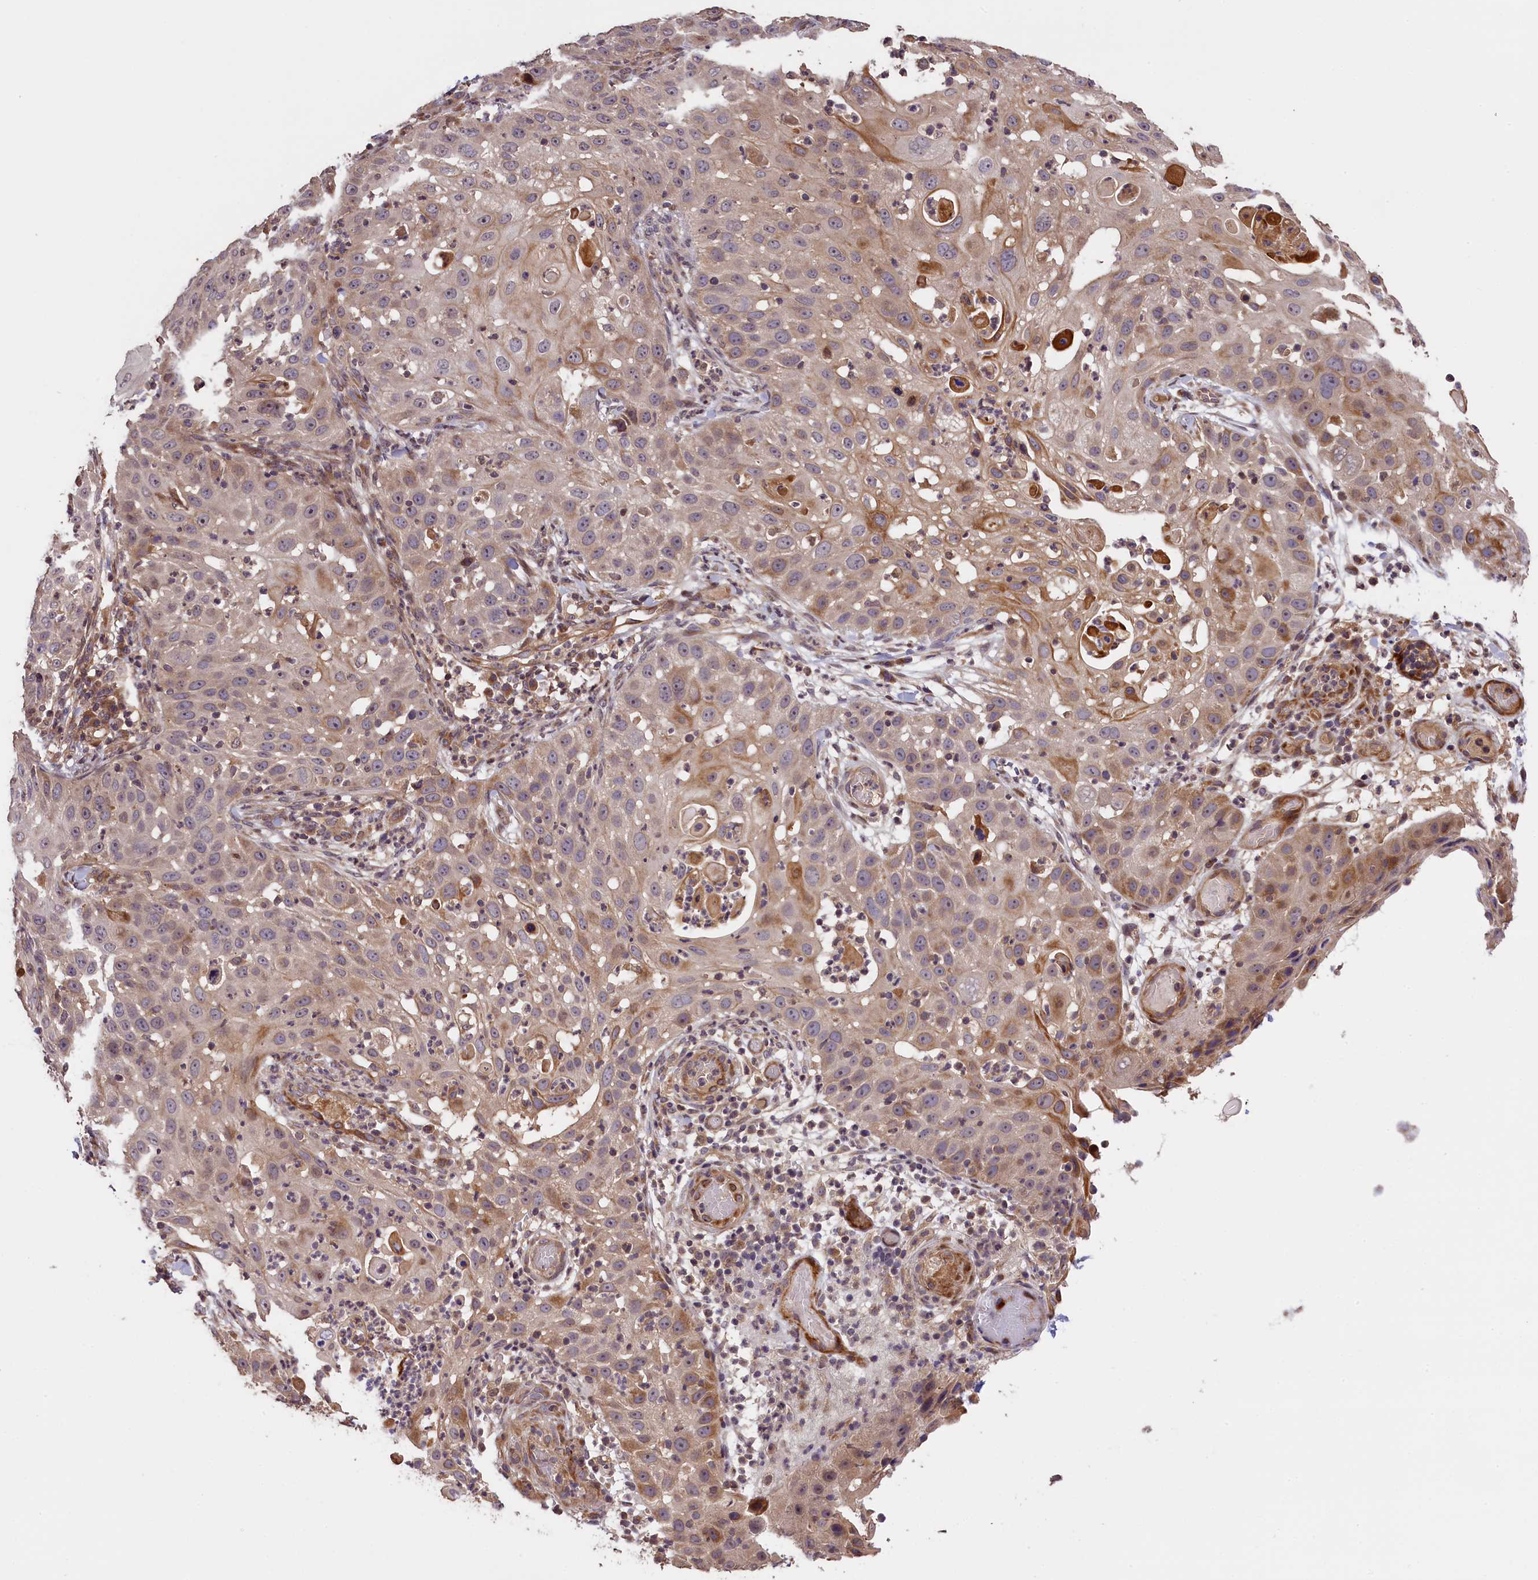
{"staining": {"intensity": "moderate", "quantity": "<25%", "location": "cytoplasmic/membranous"}, "tissue": "skin cancer", "cell_type": "Tumor cells", "image_type": "cancer", "snomed": [{"axis": "morphology", "description": "Squamous cell carcinoma, NOS"}, {"axis": "topography", "description": "Skin"}], "caption": "A histopathology image of human skin squamous cell carcinoma stained for a protein exhibits moderate cytoplasmic/membranous brown staining in tumor cells. (IHC, brightfield microscopy, high magnification).", "gene": "DNAJB9", "patient": {"sex": "female", "age": 44}}